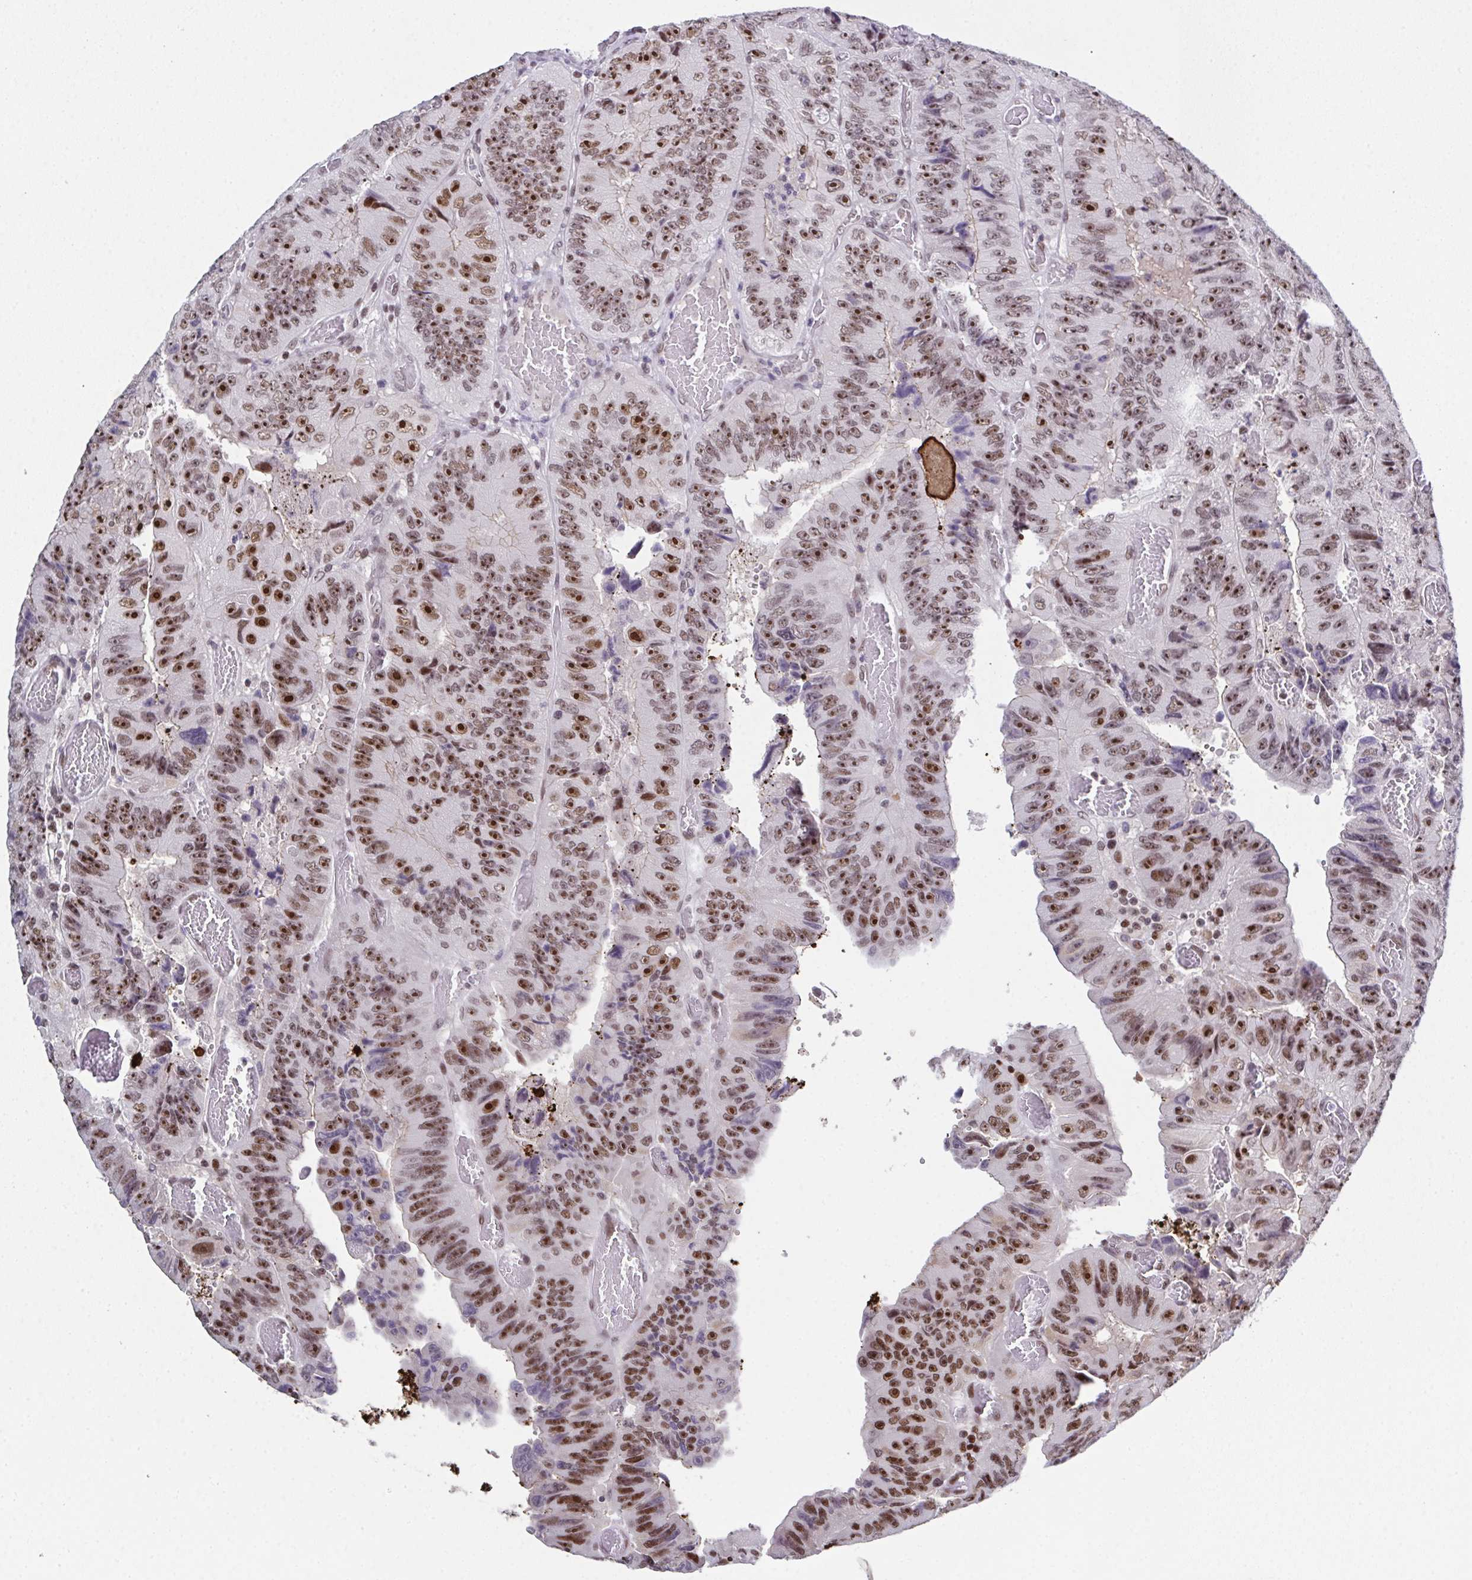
{"staining": {"intensity": "moderate", "quantity": ">75%", "location": "nuclear"}, "tissue": "colorectal cancer", "cell_type": "Tumor cells", "image_type": "cancer", "snomed": [{"axis": "morphology", "description": "Adenocarcinoma, NOS"}, {"axis": "topography", "description": "Colon"}], "caption": "Immunohistochemistry (IHC) of human colorectal cancer (adenocarcinoma) displays medium levels of moderate nuclear expression in about >75% of tumor cells.", "gene": "RB1", "patient": {"sex": "female", "age": 84}}